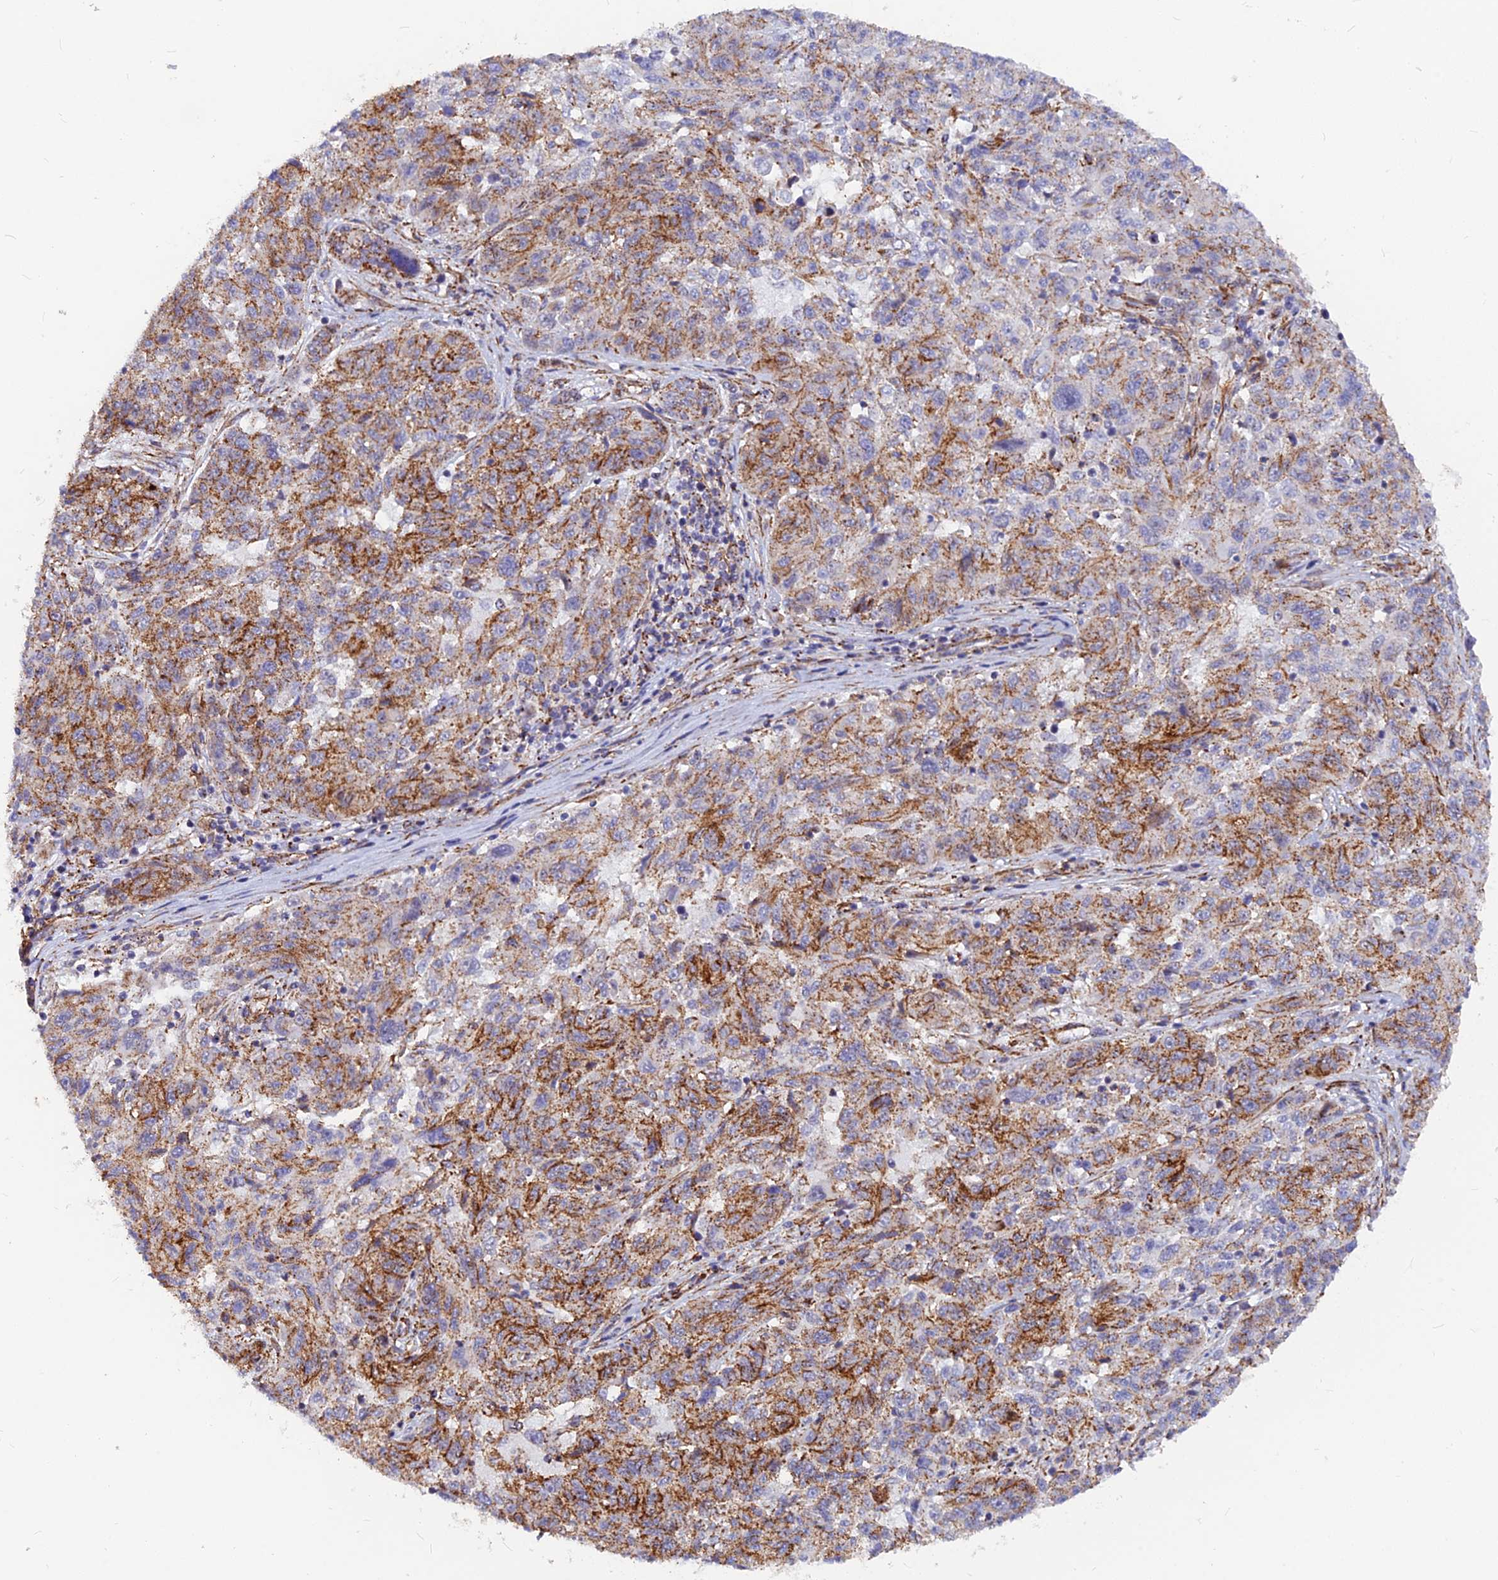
{"staining": {"intensity": "moderate", "quantity": "25%-75%", "location": "cytoplasmic/membranous"}, "tissue": "melanoma", "cell_type": "Tumor cells", "image_type": "cancer", "snomed": [{"axis": "morphology", "description": "Malignant melanoma, NOS"}, {"axis": "topography", "description": "Skin"}], "caption": "The immunohistochemical stain labels moderate cytoplasmic/membranous positivity in tumor cells of melanoma tissue.", "gene": "VSTM2L", "patient": {"sex": "male", "age": 53}}